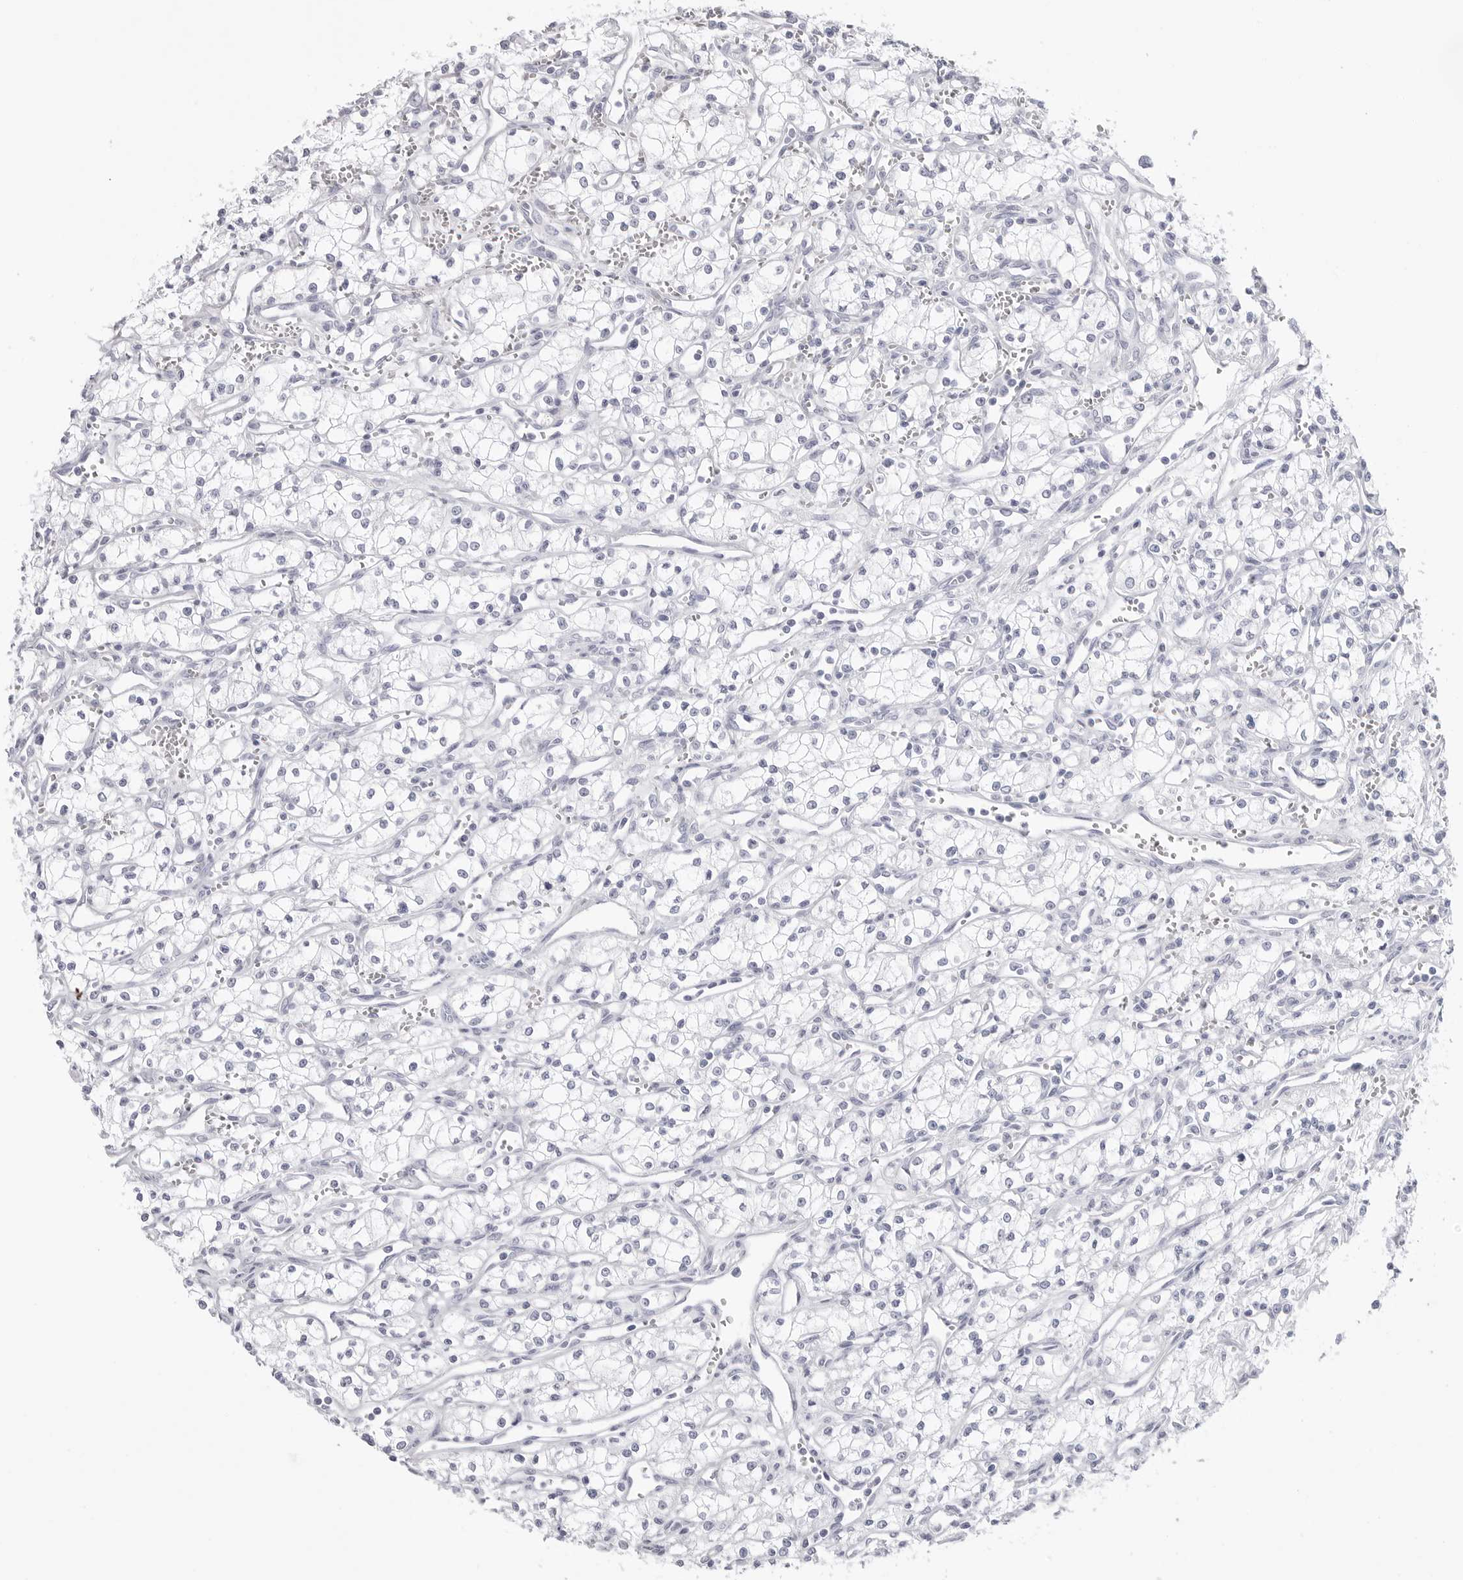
{"staining": {"intensity": "negative", "quantity": "none", "location": "none"}, "tissue": "renal cancer", "cell_type": "Tumor cells", "image_type": "cancer", "snomed": [{"axis": "morphology", "description": "Adenocarcinoma, NOS"}, {"axis": "topography", "description": "Kidney"}], "caption": "Immunohistochemistry image of renal cancer stained for a protein (brown), which displays no positivity in tumor cells.", "gene": "CST2", "patient": {"sex": "male", "age": 59}}